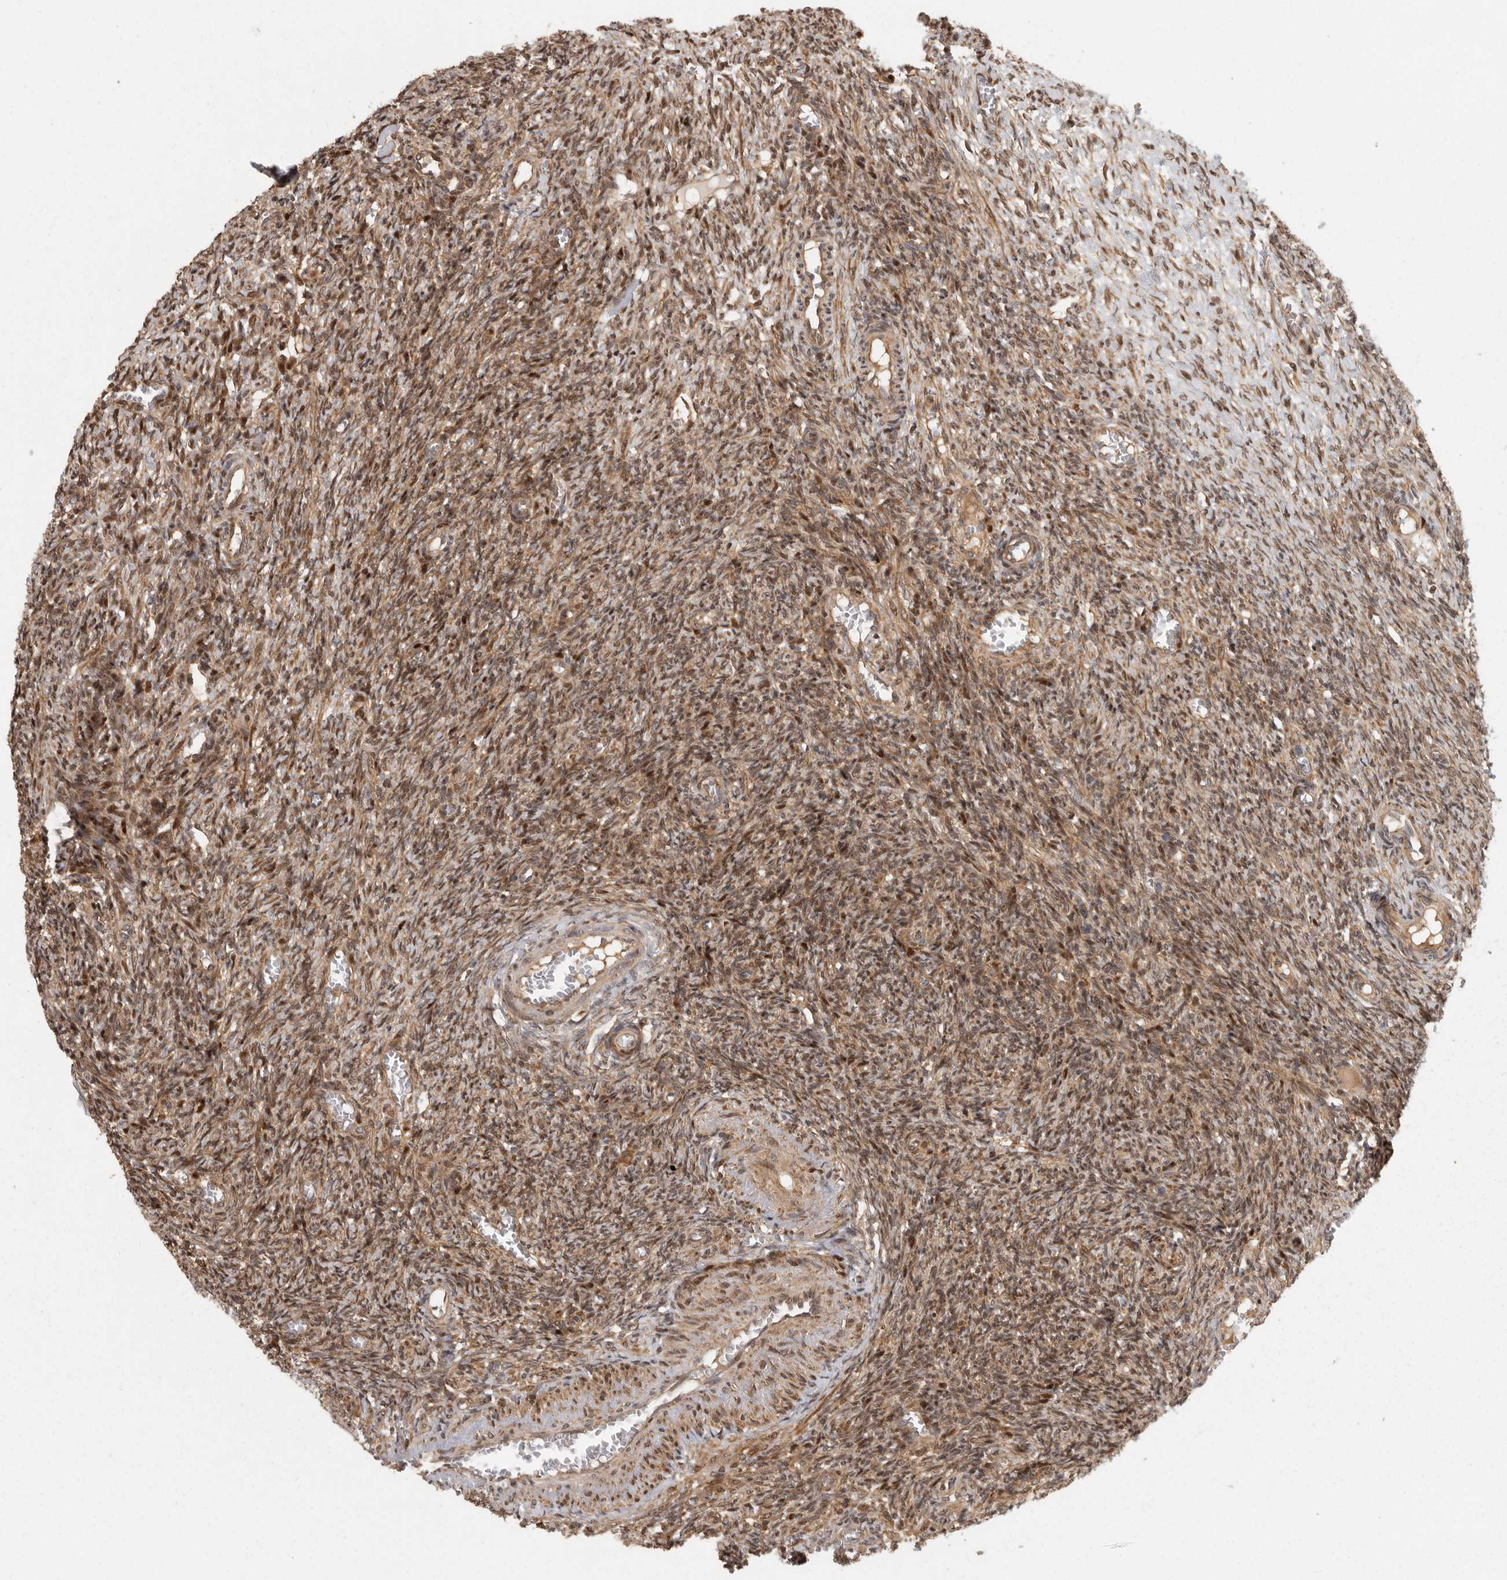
{"staining": {"intensity": "moderate", "quantity": ">75%", "location": "cytoplasmic/membranous"}, "tissue": "ovary", "cell_type": "Follicle cells", "image_type": "normal", "snomed": [{"axis": "morphology", "description": "Normal tissue, NOS"}, {"axis": "topography", "description": "Ovary"}], "caption": "Protein staining displays moderate cytoplasmic/membranous expression in about >75% of follicle cells in unremarkable ovary.", "gene": "SWT1", "patient": {"sex": "female", "age": 27}}